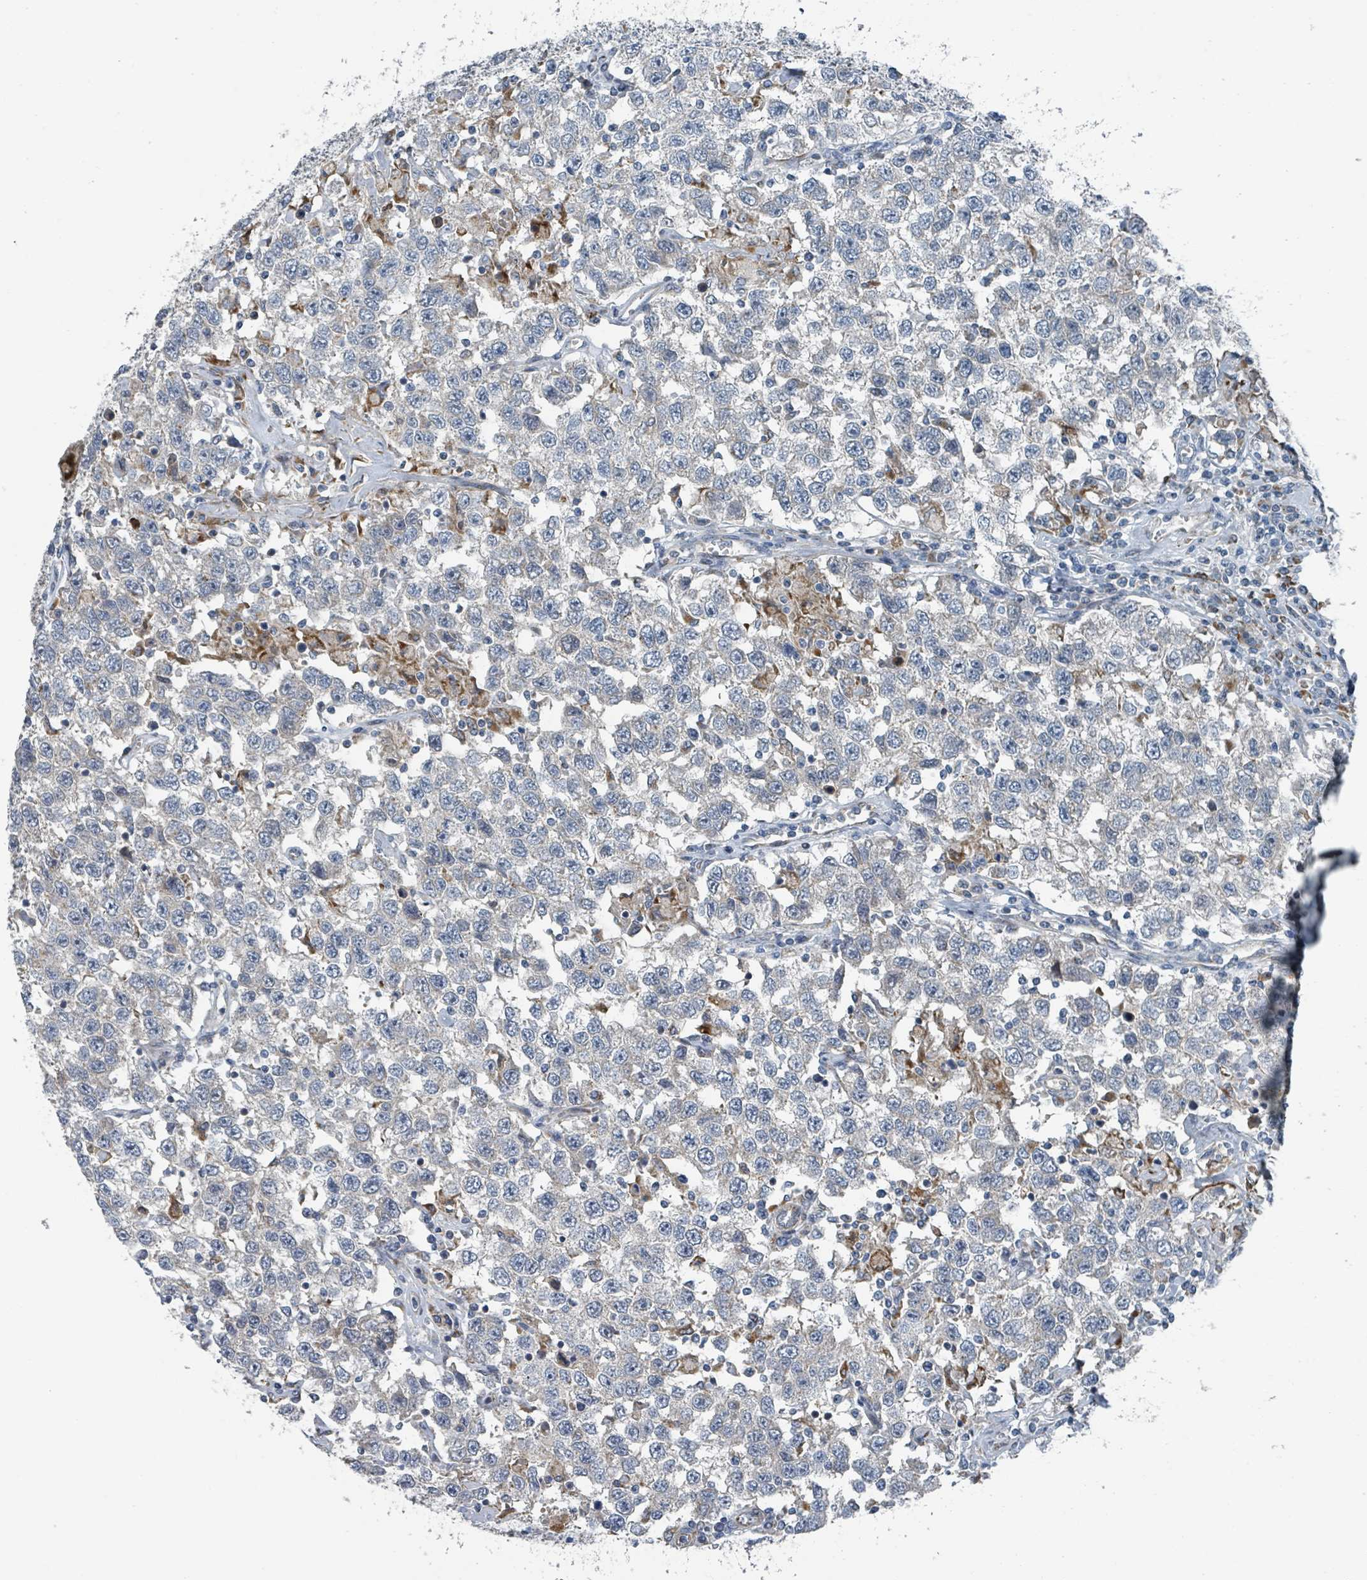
{"staining": {"intensity": "negative", "quantity": "none", "location": "none"}, "tissue": "testis cancer", "cell_type": "Tumor cells", "image_type": "cancer", "snomed": [{"axis": "morphology", "description": "Seminoma, NOS"}, {"axis": "topography", "description": "Testis"}], "caption": "The photomicrograph reveals no staining of tumor cells in testis seminoma.", "gene": "DIPK2A", "patient": {"sex": "male", "age": 41}}